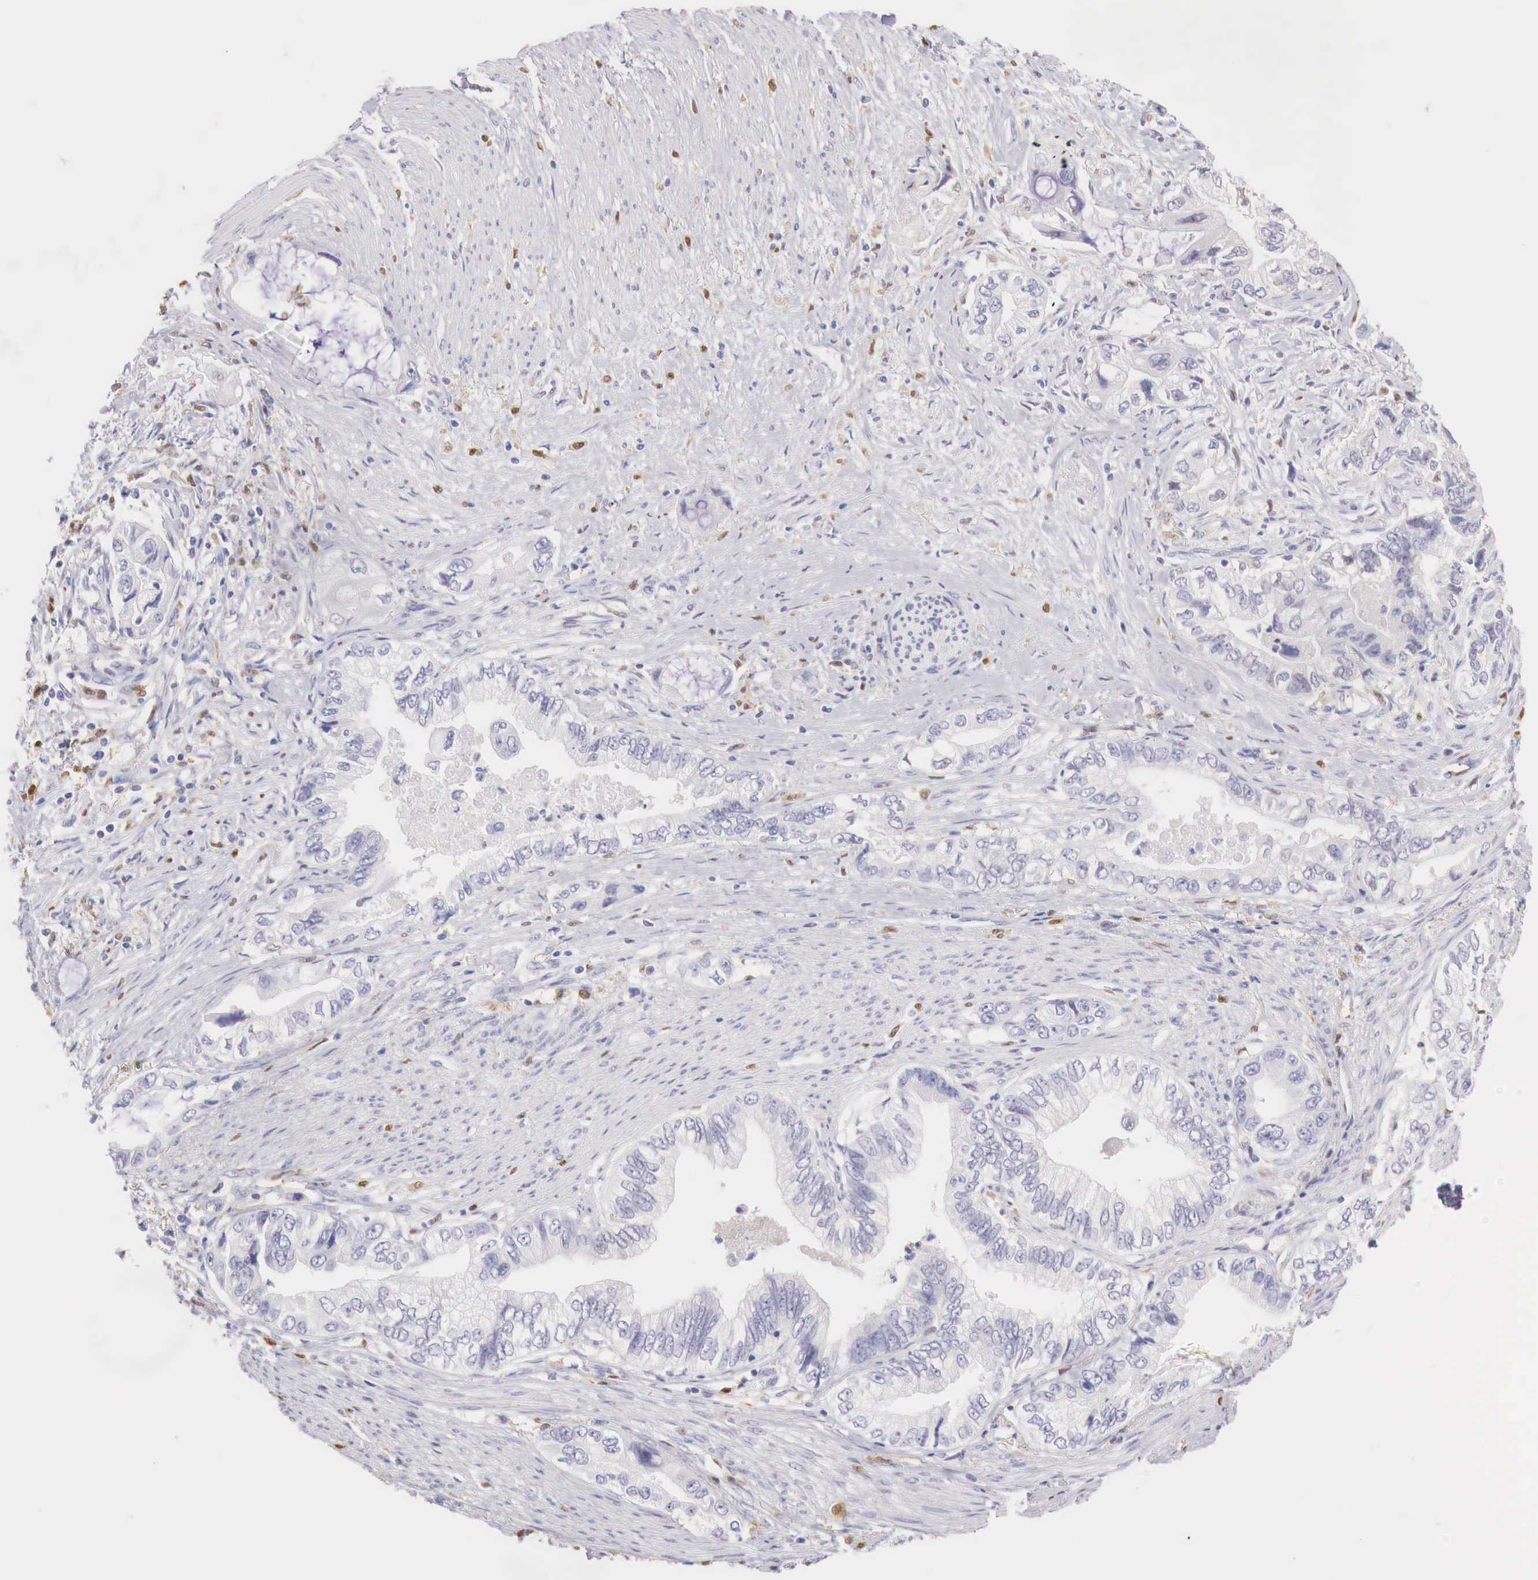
{"staining": {"intensity": "negative", "quantity": "none", "location": "none"}, "tissue": "pancreatic cancer", "cell_type": "Tumor cells", "image_type": "cancer", "snomed": [{"axis": "morphology", "description": "Adenocarcinoma, NOS"}, {"axis": "topography", "description": "Pancreas"}, {"axis": "topography", "description": "Stomach, upper"}], "caption": "Tumor cells are negative for brown protein staining in pancreatic adenocarcinoma.", "gene": "RENBP", "patient": {"sex": "male", "age": 77}}